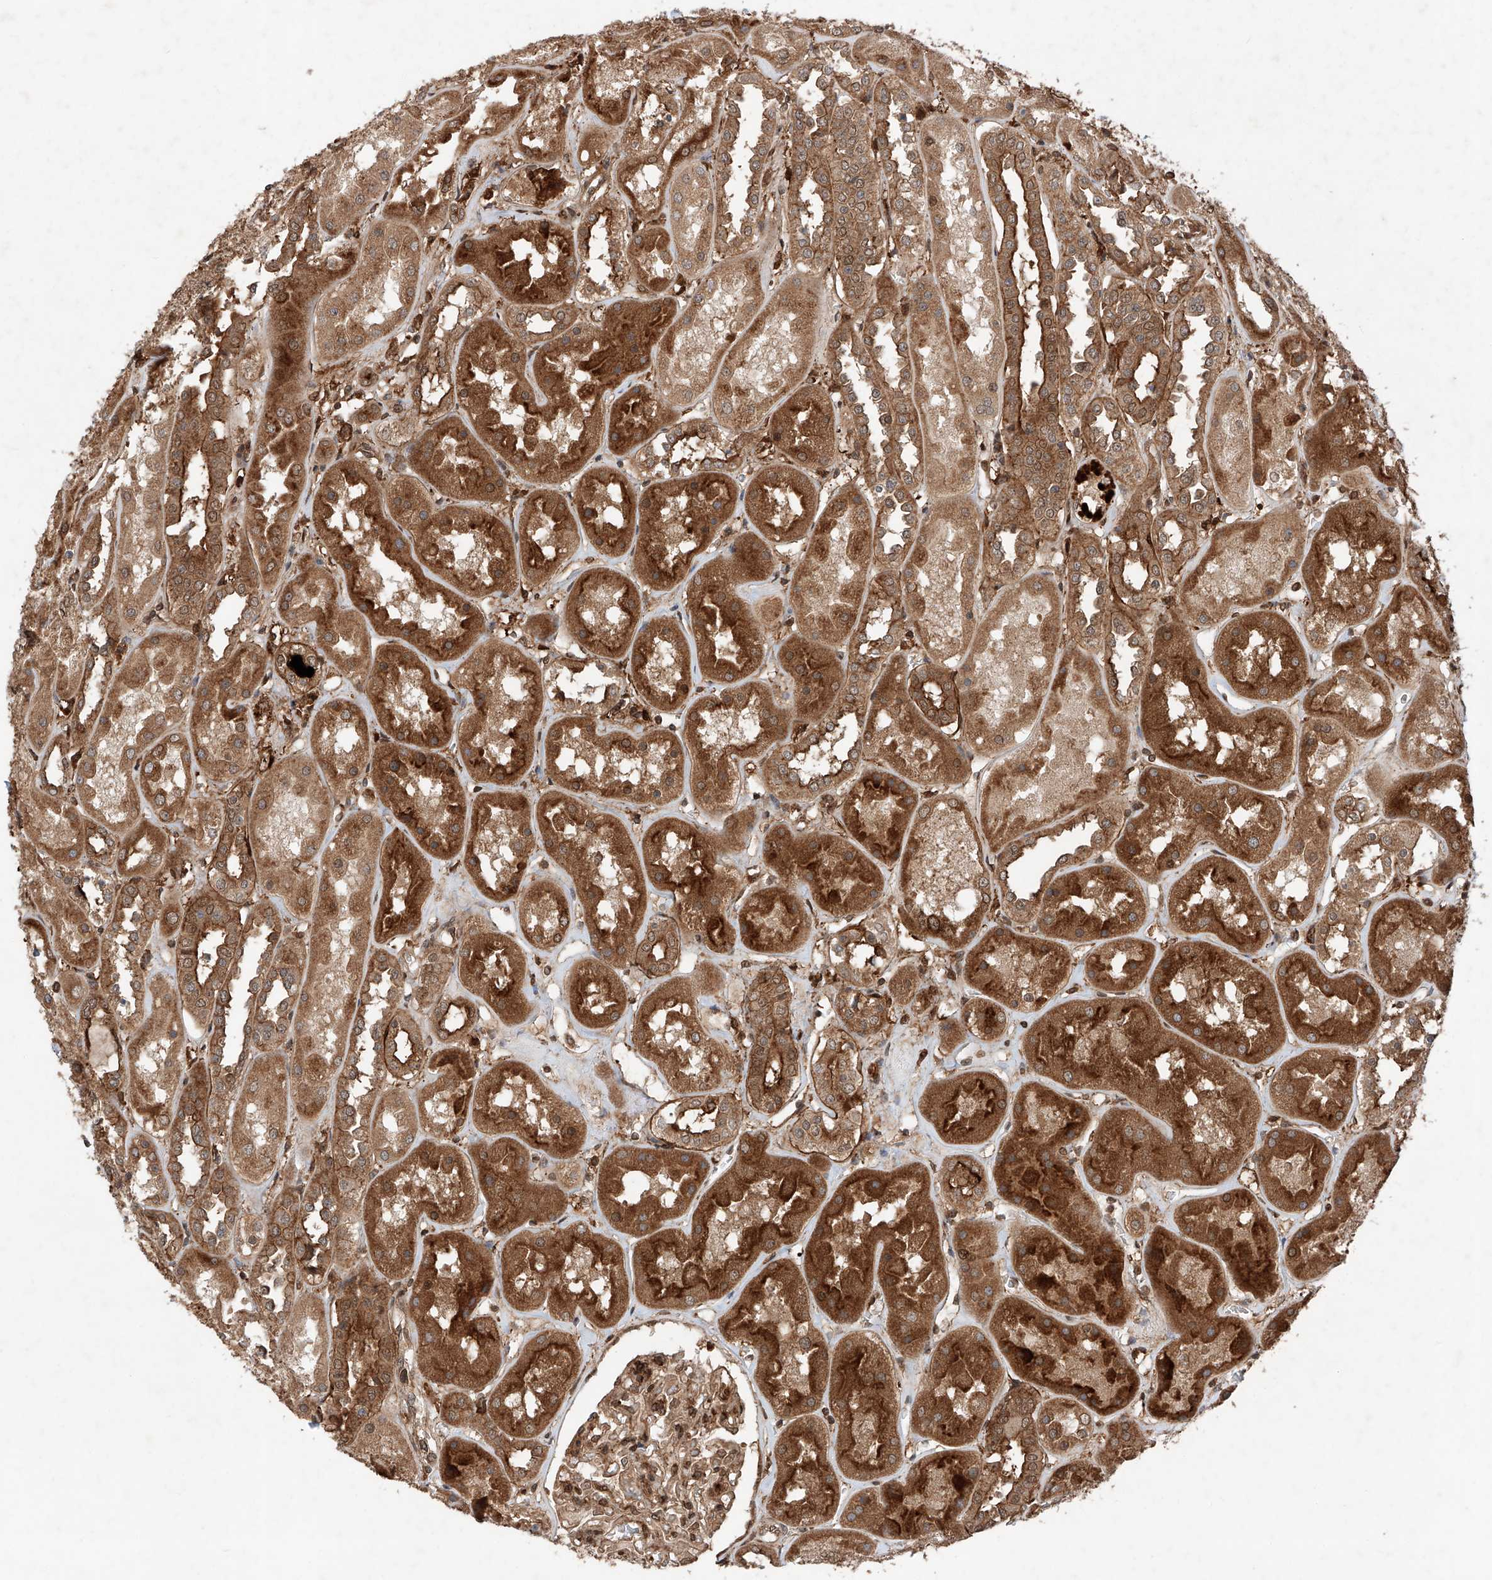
{"staining": {"intensity": "moderate", "quantity": "25%-75%", "location": "cytoplasmic/membranous,nuclear"}, "tissue": "kidney", "cell_type": "Cells in glomeruli", "image_type": "normal", "snomed": [{"axis": "morphology", "description": "Normal tissue, NOS"}, {"axis": "topography", "description": "Kidney"}], "caption": "Immunohistochemical staining of normal kidney exhibits 25%-75% levels of moderate cytoplasmic/membranous,nuclear protein expression in approximately 25%-75% of cells in glomeruli. (DAB IHC, brown staining for protein, blue staining for nuclei).", "gene": "ZFP28", "patient": {"sex": "male", "age": 70}}